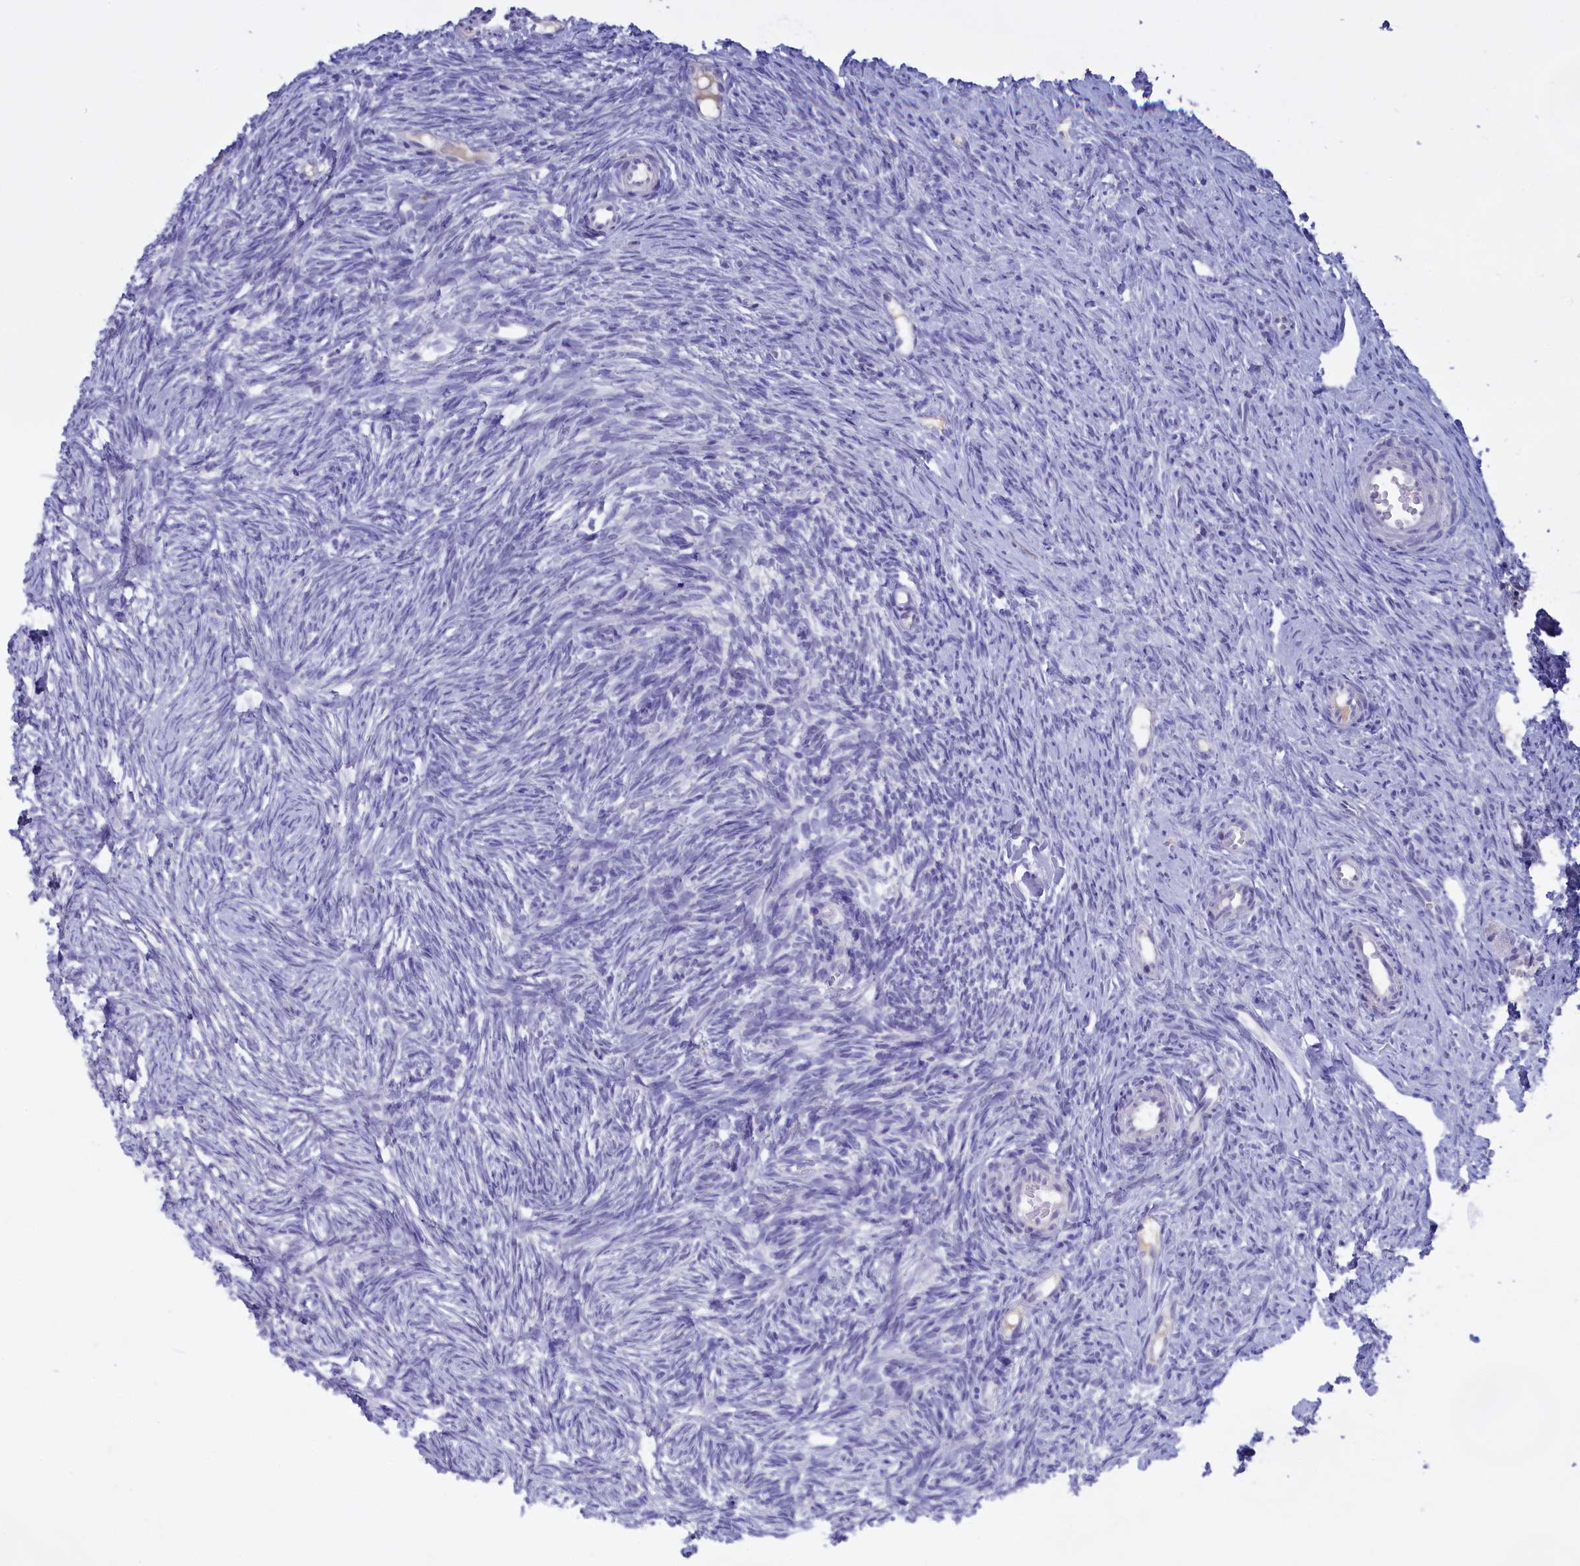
{"staining": {"intensity": "negative", "quantity": "none", "location": "none"}, "tissue": "ovary", "cell_type": "Ovarian stroma cells", "image_type": "normal", "snomed": [{"axis": "morphology", "description": "Normal tissue, NOS"}, {"axis": "topography", "description": "Ovary"}], "caption": "An immunohistochemistry (IHC) histopathology image of unremarkable ovary is shown. There is no staining in ovarian stroma cells of ovary.", "gene": "ADGRA1", "patient": {"sex": "female", "age": 51}}